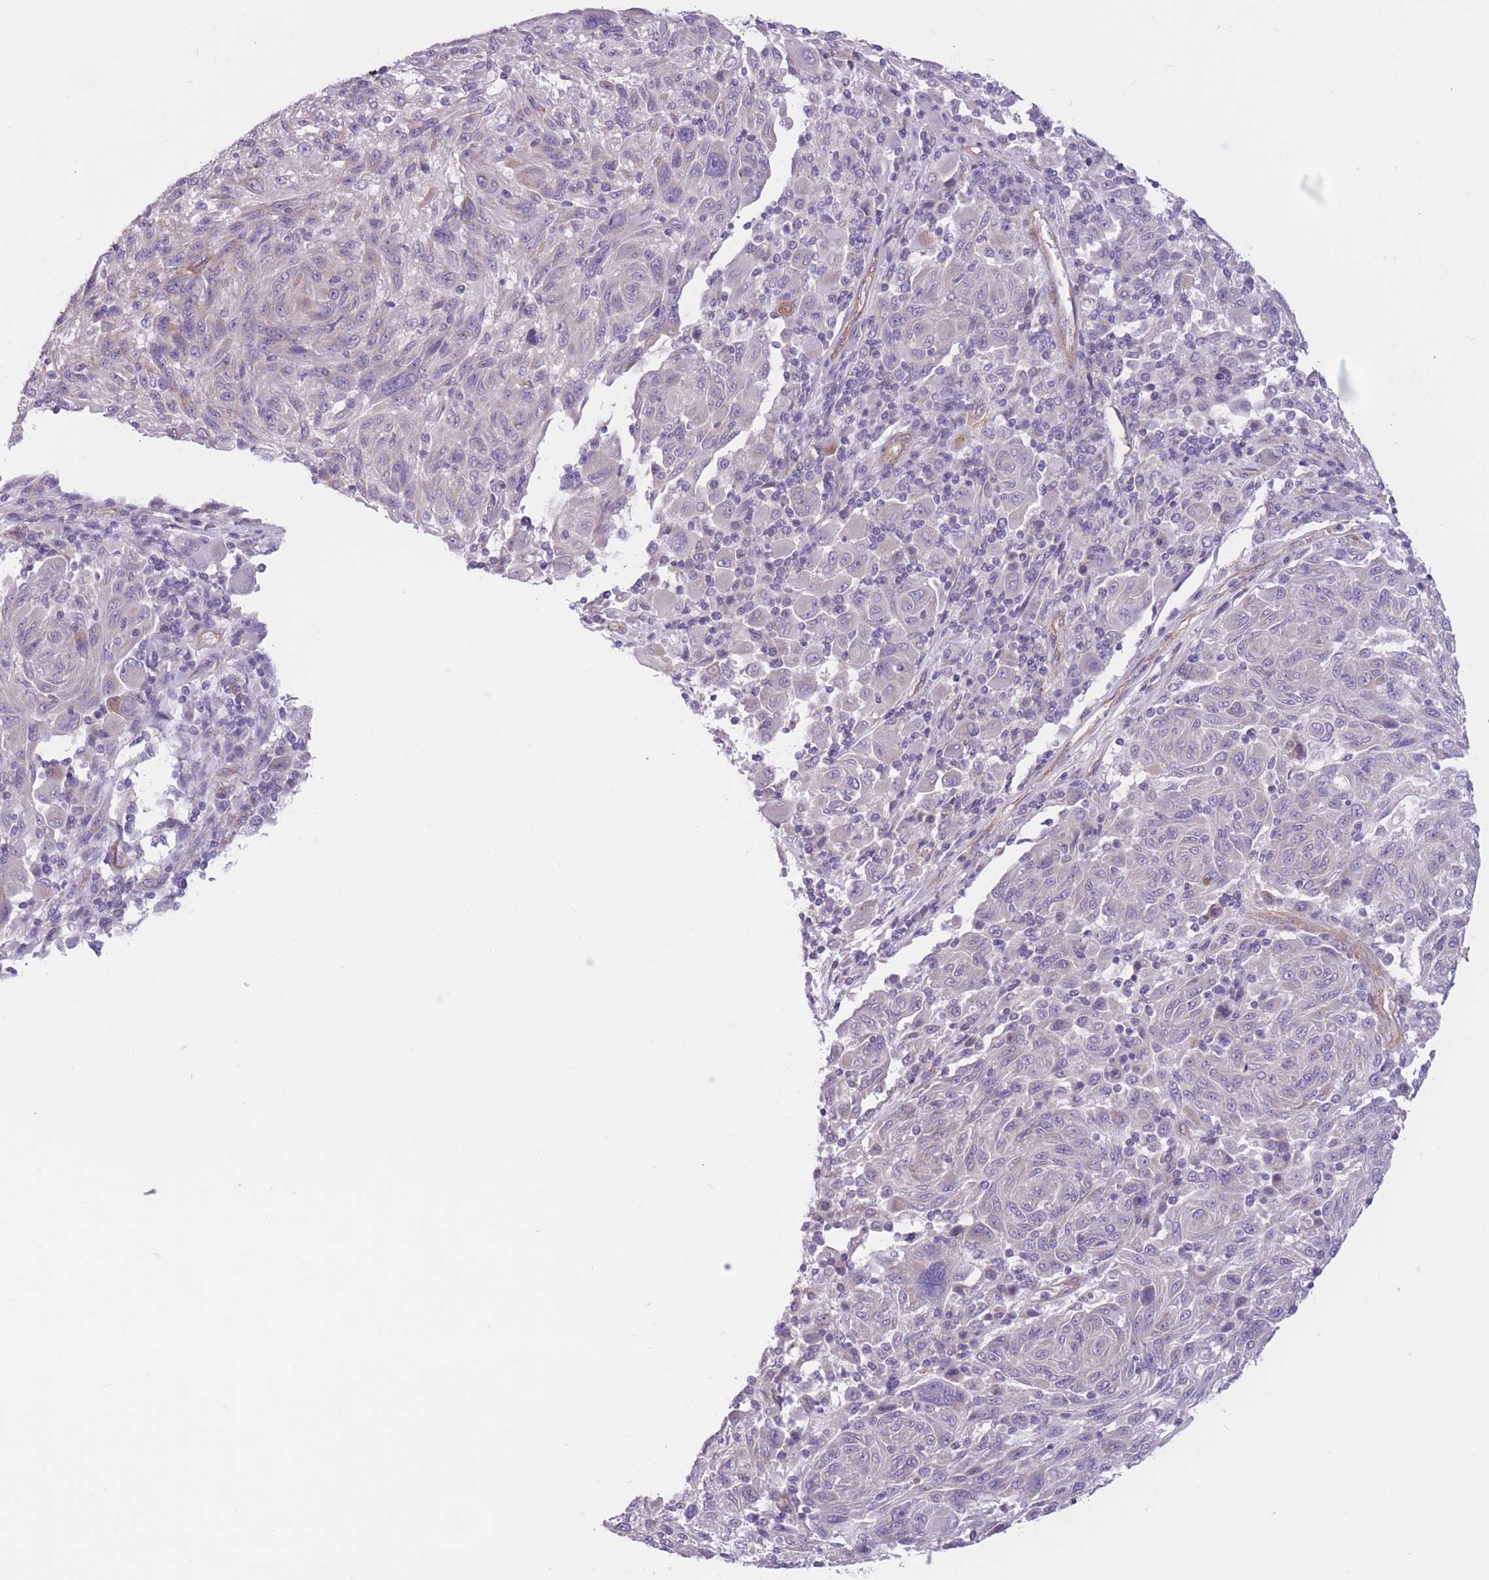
{"staining": {"intensity": "negative", "quantity": "none", "location": "none"}, "tissue": "melanoma", "cell_type": "Tumor cells", "image_type": "cancer", "snomed": [{"axis": "morphology", "description": "Malignant melanoma, NOS"}, {"axis": "topography", "description": "Skin"}], "caption": "DAB immunohistochemical staining of human melanoma displays no significant expression in tumor cells.", "gene": "SERPINB3", "patient": {"sex": "male", "age": 53}}